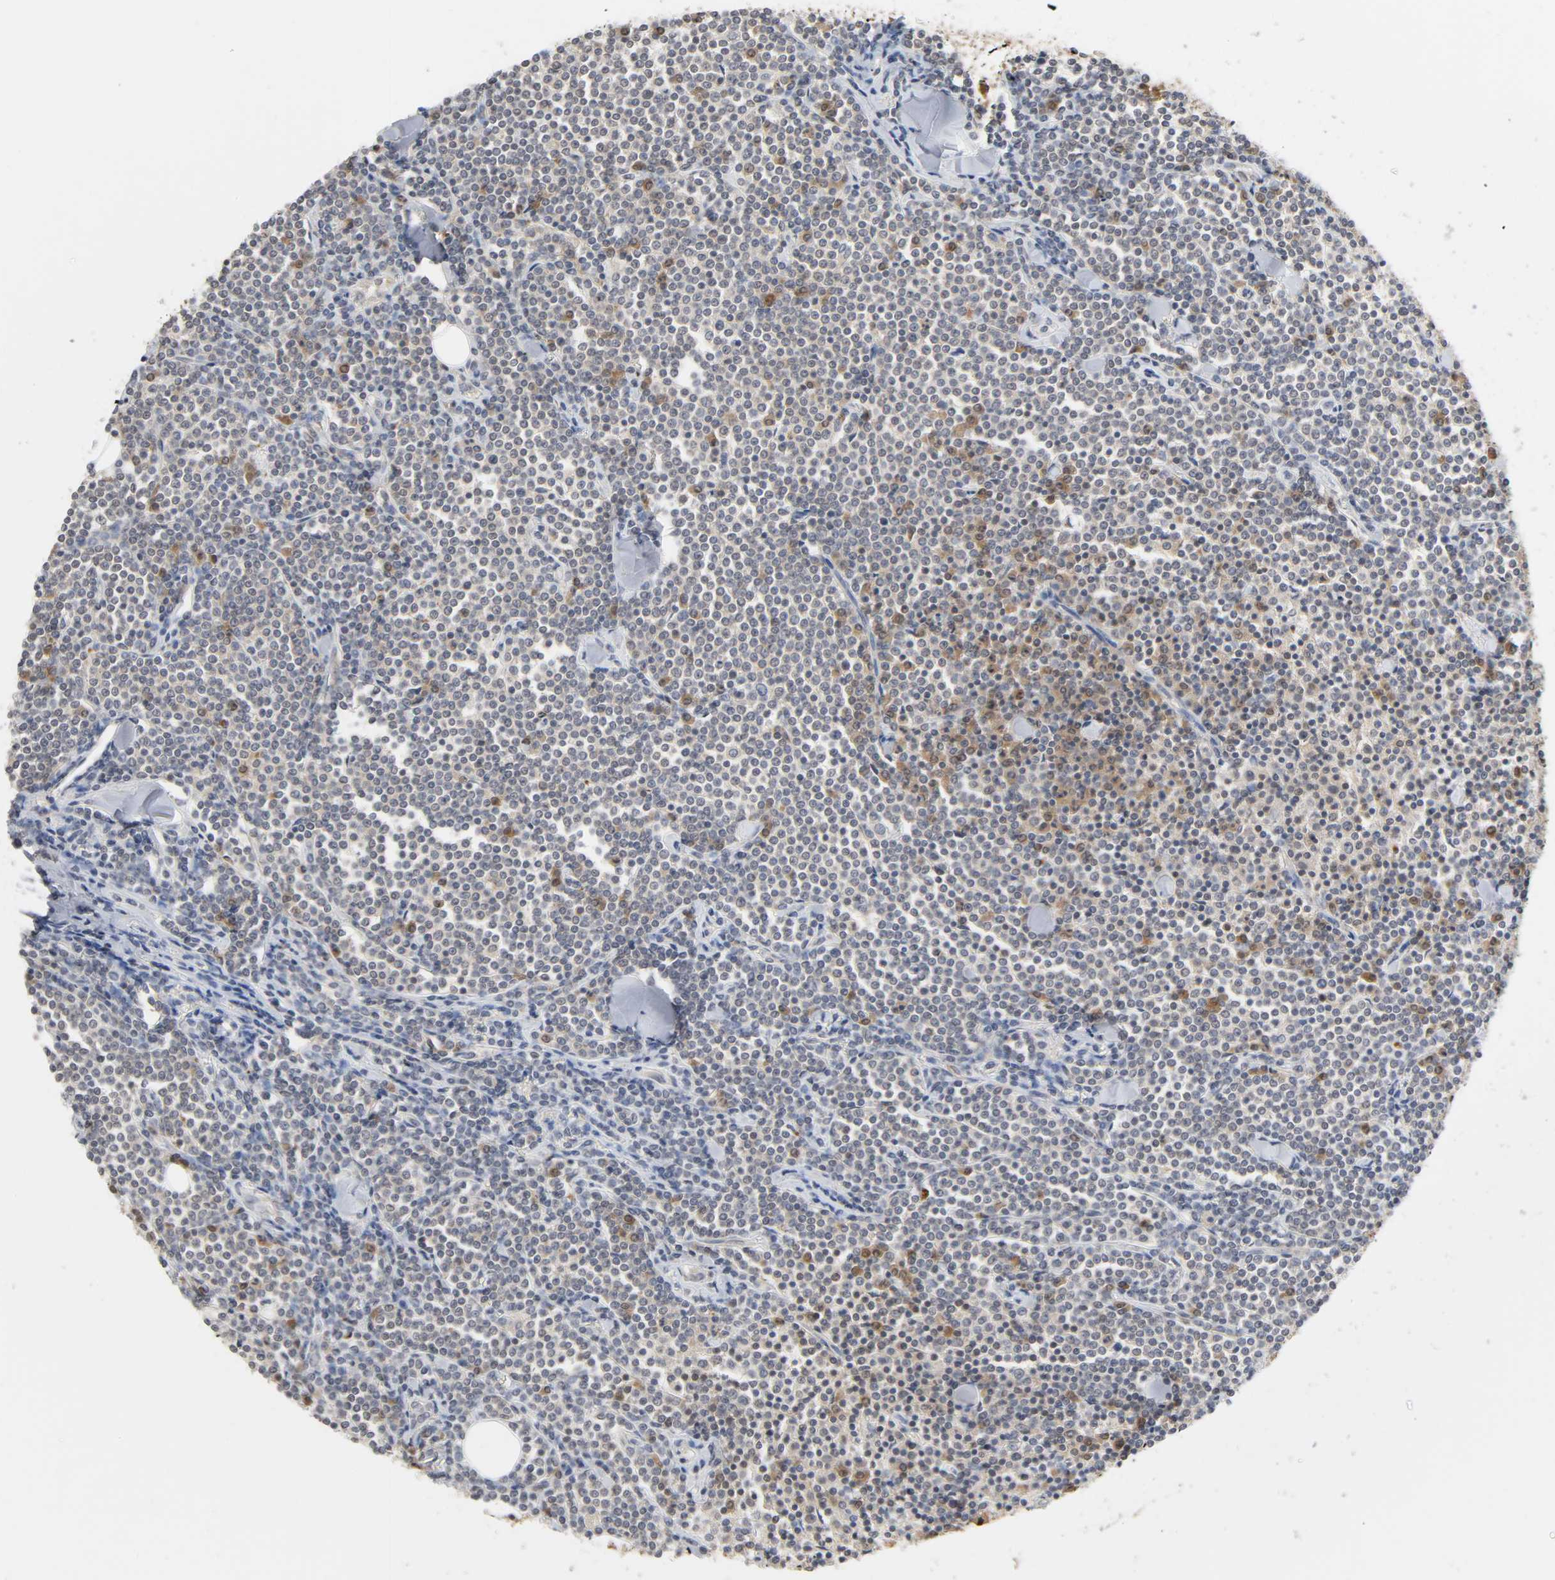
{"staining": {"intensity": "weak", "quantity": "<25%", "location": "cytoplasmic/membranous"}, "tissue": "lymphoma", "cell_type": "Tumor cells", "image_type": "cancer", "snomed": [{"axis": "morphology", "description": "Malignant lymphoma, non-Hodgkin's type, Low grade"}, {"axis": "topography", "description": "Soft tissue"}], "caption": "The micrograph exhibits no staining of tumor cells in lymphoma. Nuclei are stained in blue.", "gene": "MIF", "patient": {"sex": "male", "age": 92}}